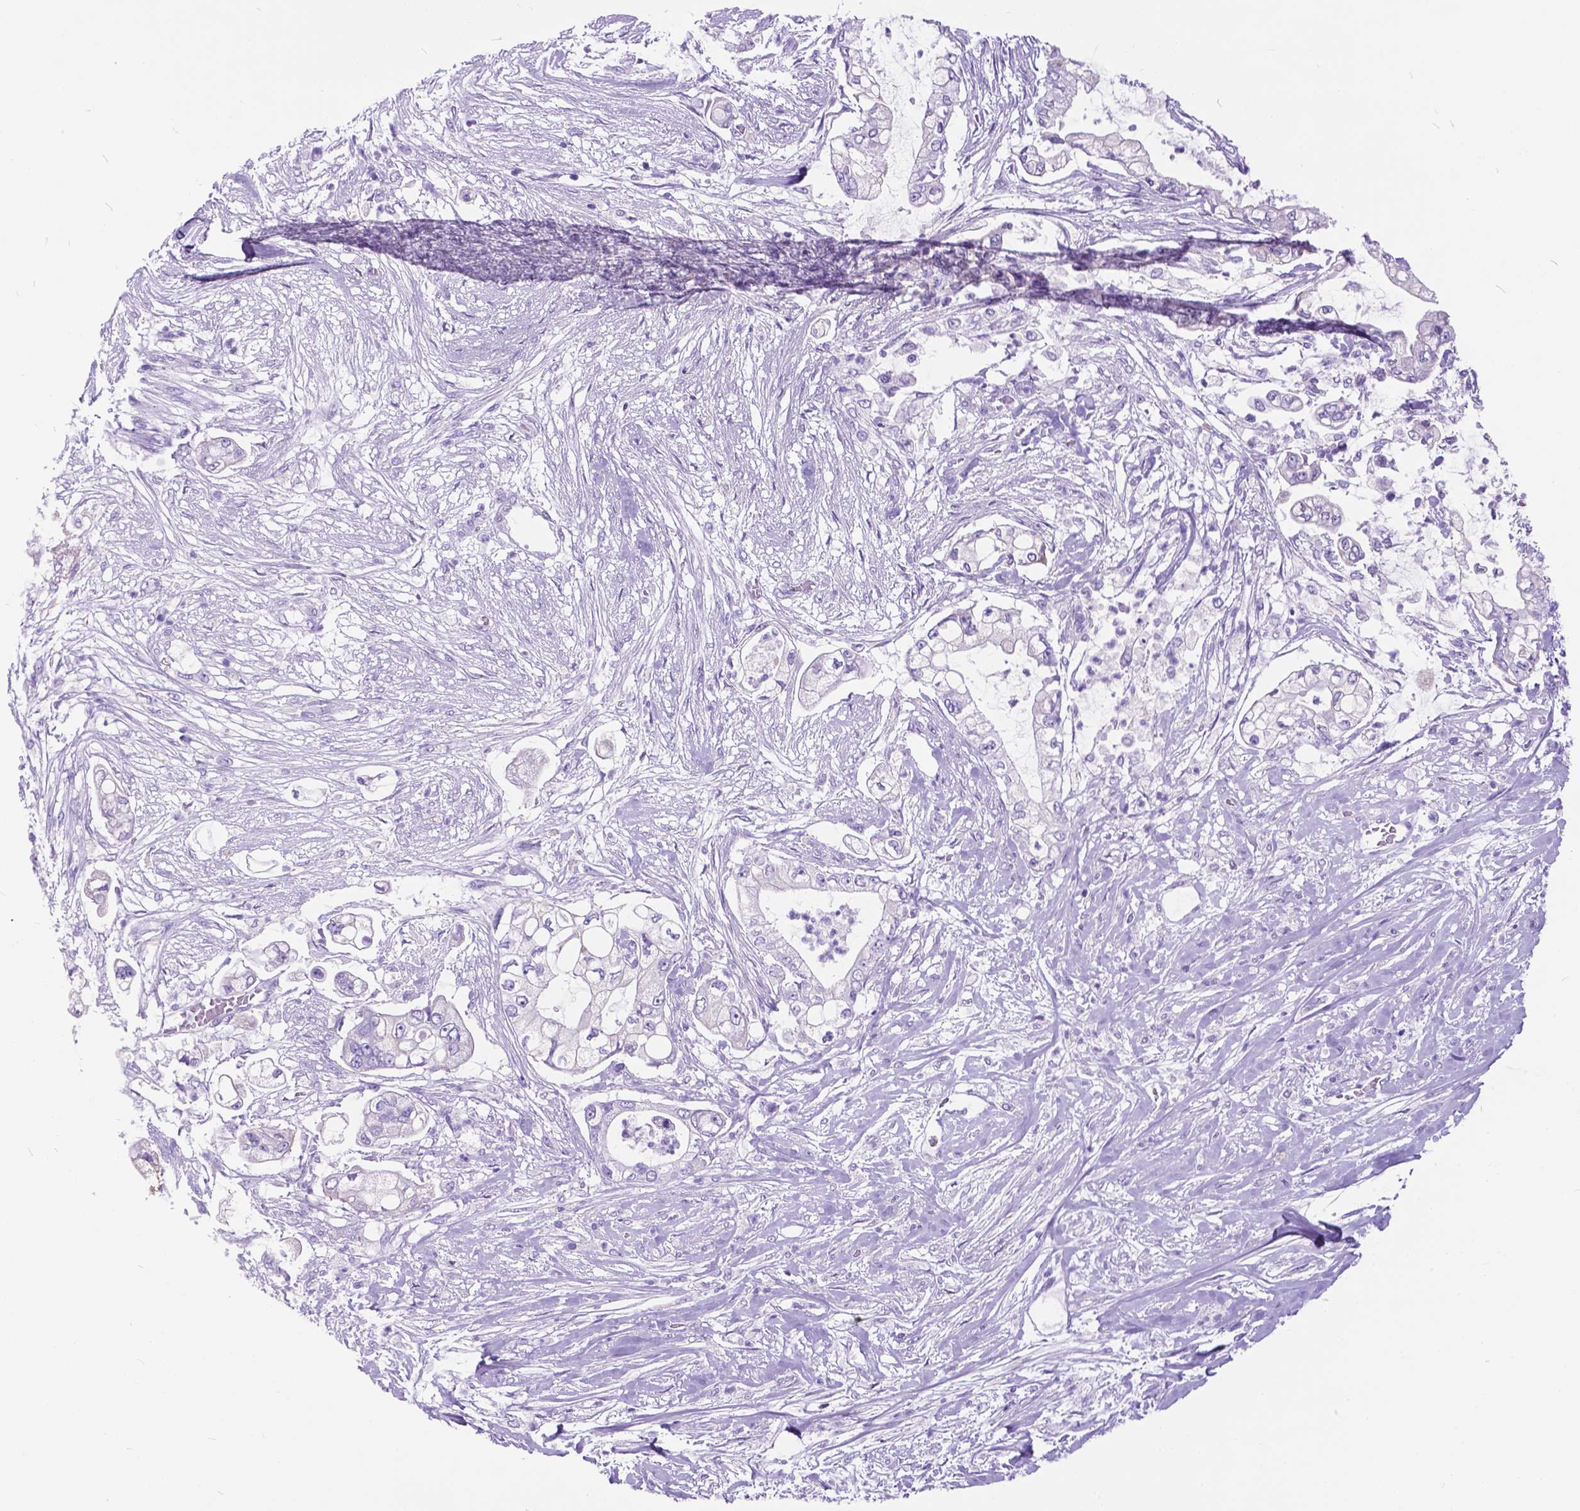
{"staining": {"intensity": "negative", "quantity": "none", "location": "none"}, "tissue": "pancreatic cancer", "cell_type": "Tumor cells", "image_type": "cancer", "snomed": [{"axis": "morphology", "description": "Adenocarcinoma, NOS"}, {"axis": "topography", "description": "Pancreas"}], "caption": "The image reveals no staining of tumor cells in pancreatic adenocarcinoma. (Brightfield microscopy of DAB immunohistochemistry (IHC) at high magnification).", "gene": "BSND", "patient": {"sex": "female", "age": 69}}